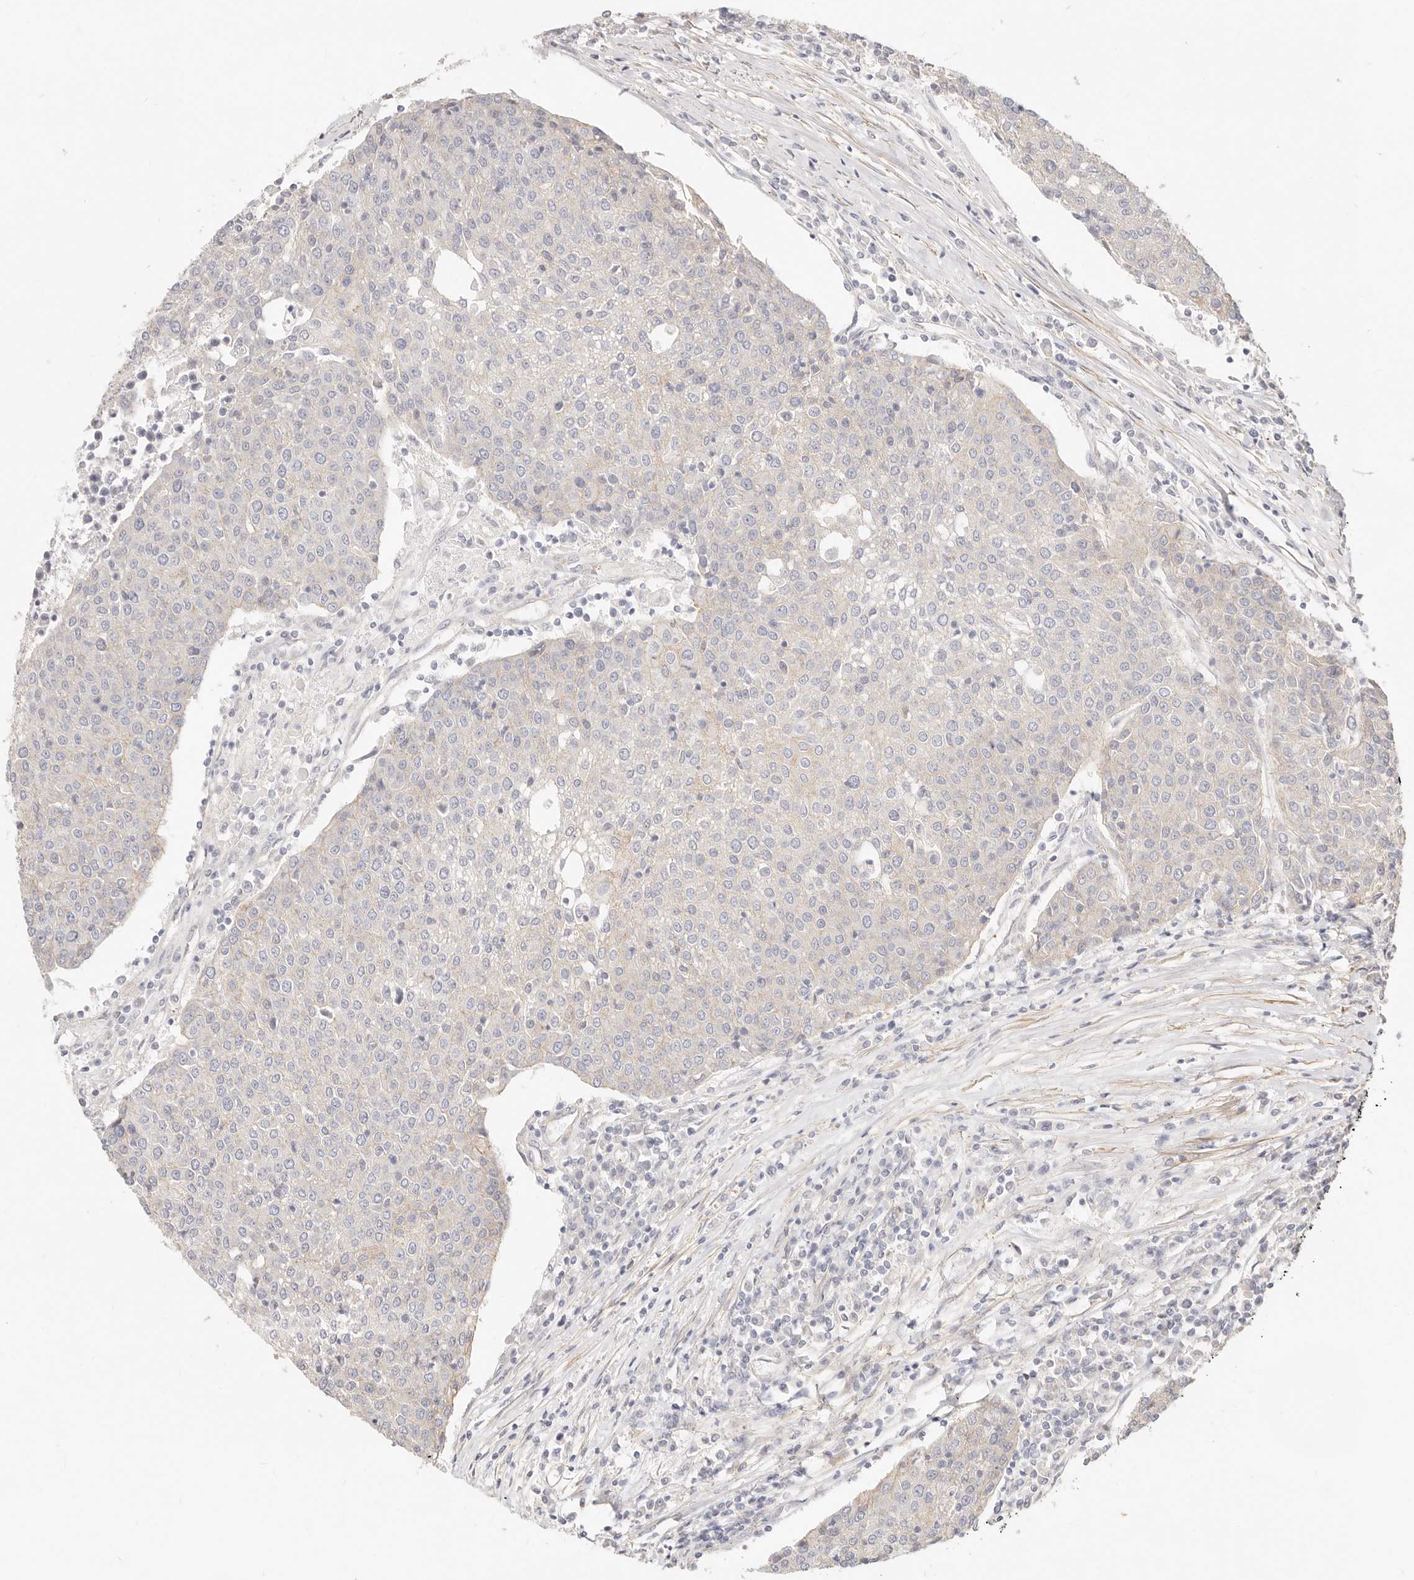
{"staining": {"intensity": "weak", "quantity": "<25%", "location": "cytoplasmic/membranous"}, "tissue": "urothelial cancer", "cell_type": "Tumor cells", "image_type": "cancer", "snomed": [{"axis": "morphology", "description": "Urothelial carcinoma, High grade"}, {"axis": "topography", "description": "Urinary bladder"}], "caption": "Immunohistochemical staining of urothelial carcinoma (high-grade) shows no significant positivity in tumor cells.", "gene": "UBXN10", "patient": {"sex": "female", "age": 85}}